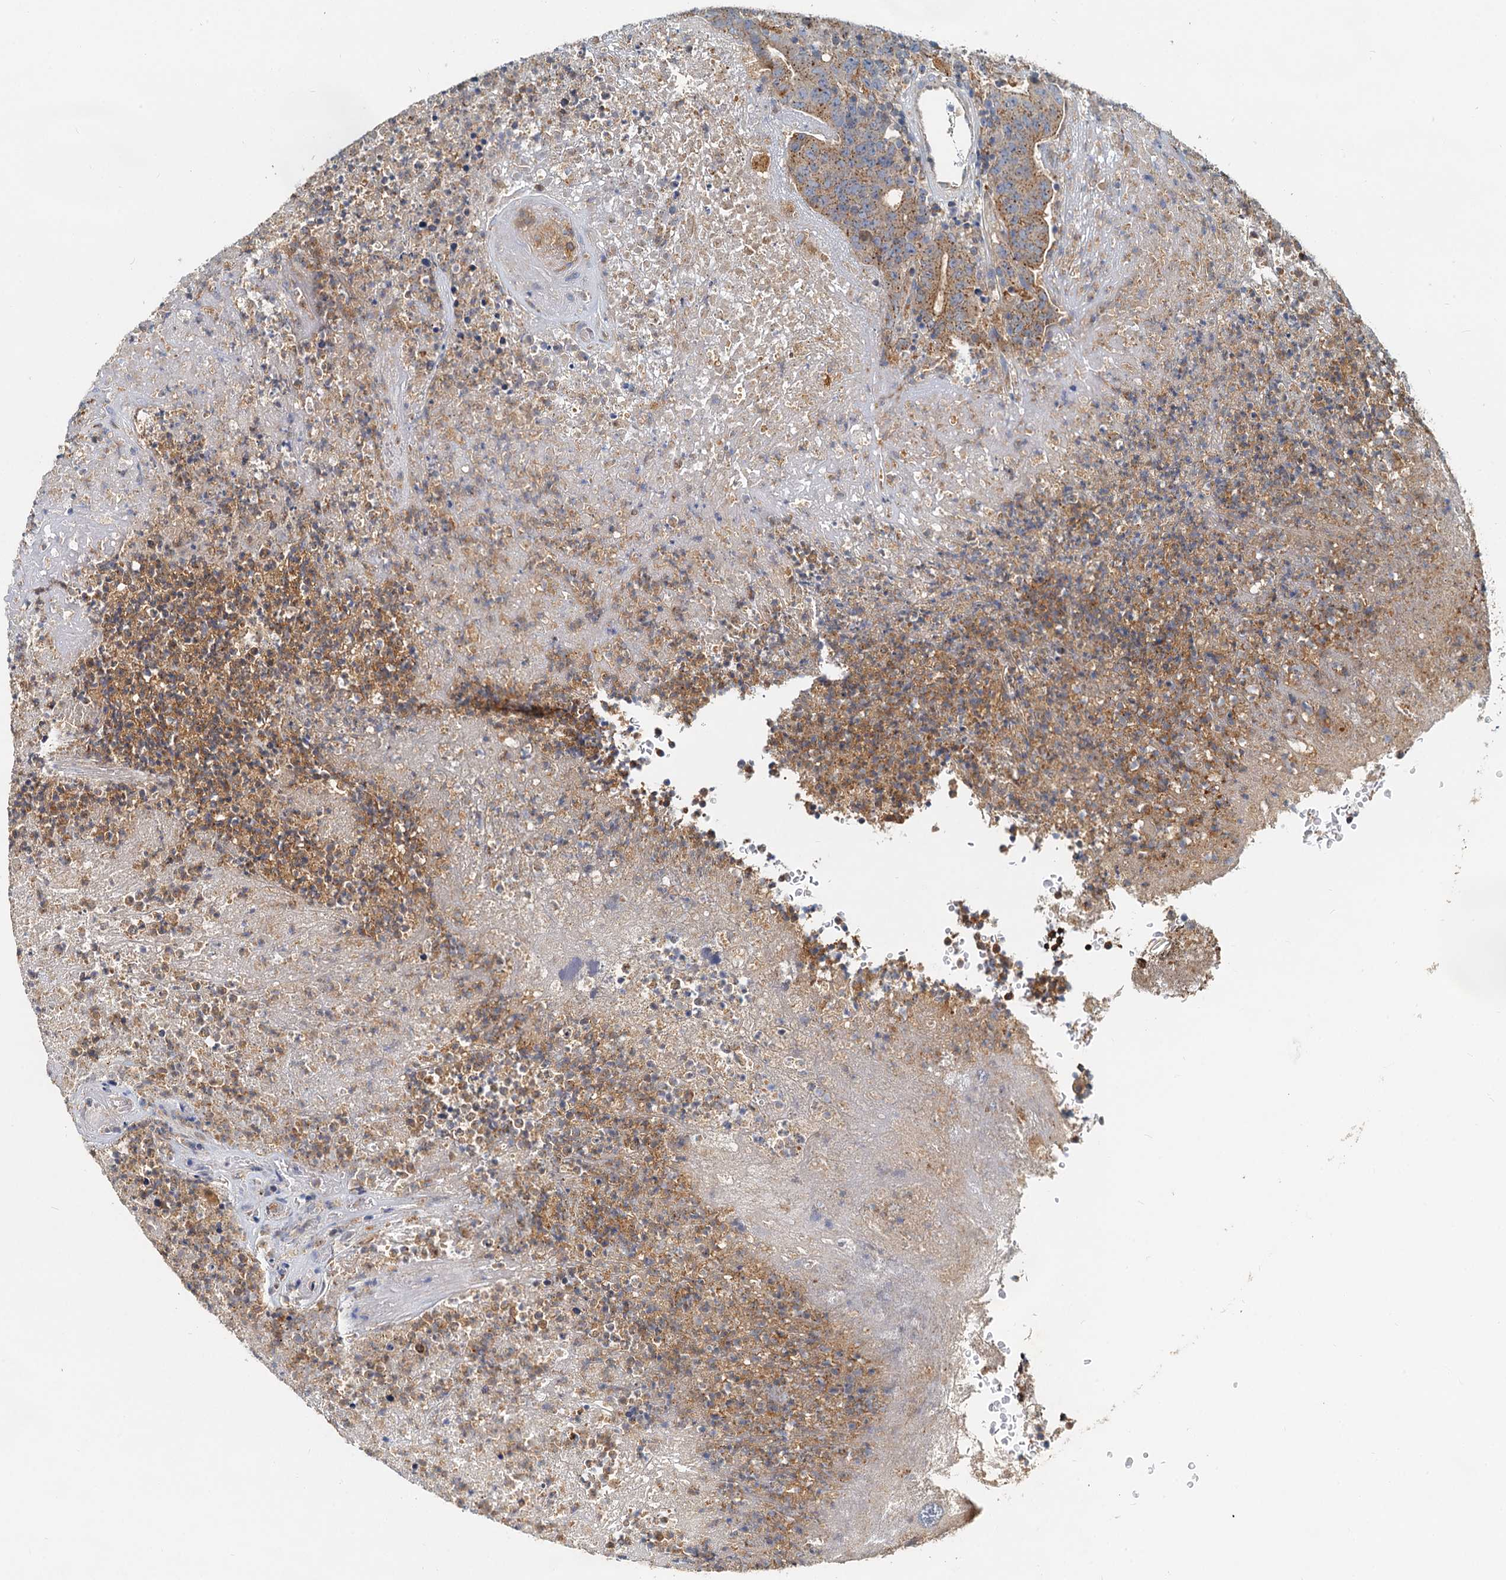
{"staining": {"intensity": "moderate", "quantity": ">75%", "location": "cytoplasmic/membranous"}, "tissue": "colorectal cancer", "cell_type": "Tumor cells", "image_type": "cancer", "snomed": [{"axis": "morphology", "description": "Adenocarcinoma, NOS"}, {"axis": "topography", "description": "Colon"}], "caption": "Immunohistochemical staining of colorectal adenocarcinoma exhibits medium levels of moderate cytoplasmic/membranous positivity in approximately >75% of tumor cells.", "gene": "TOLLIP", "patient": {"sex": "female", "age": 75}}